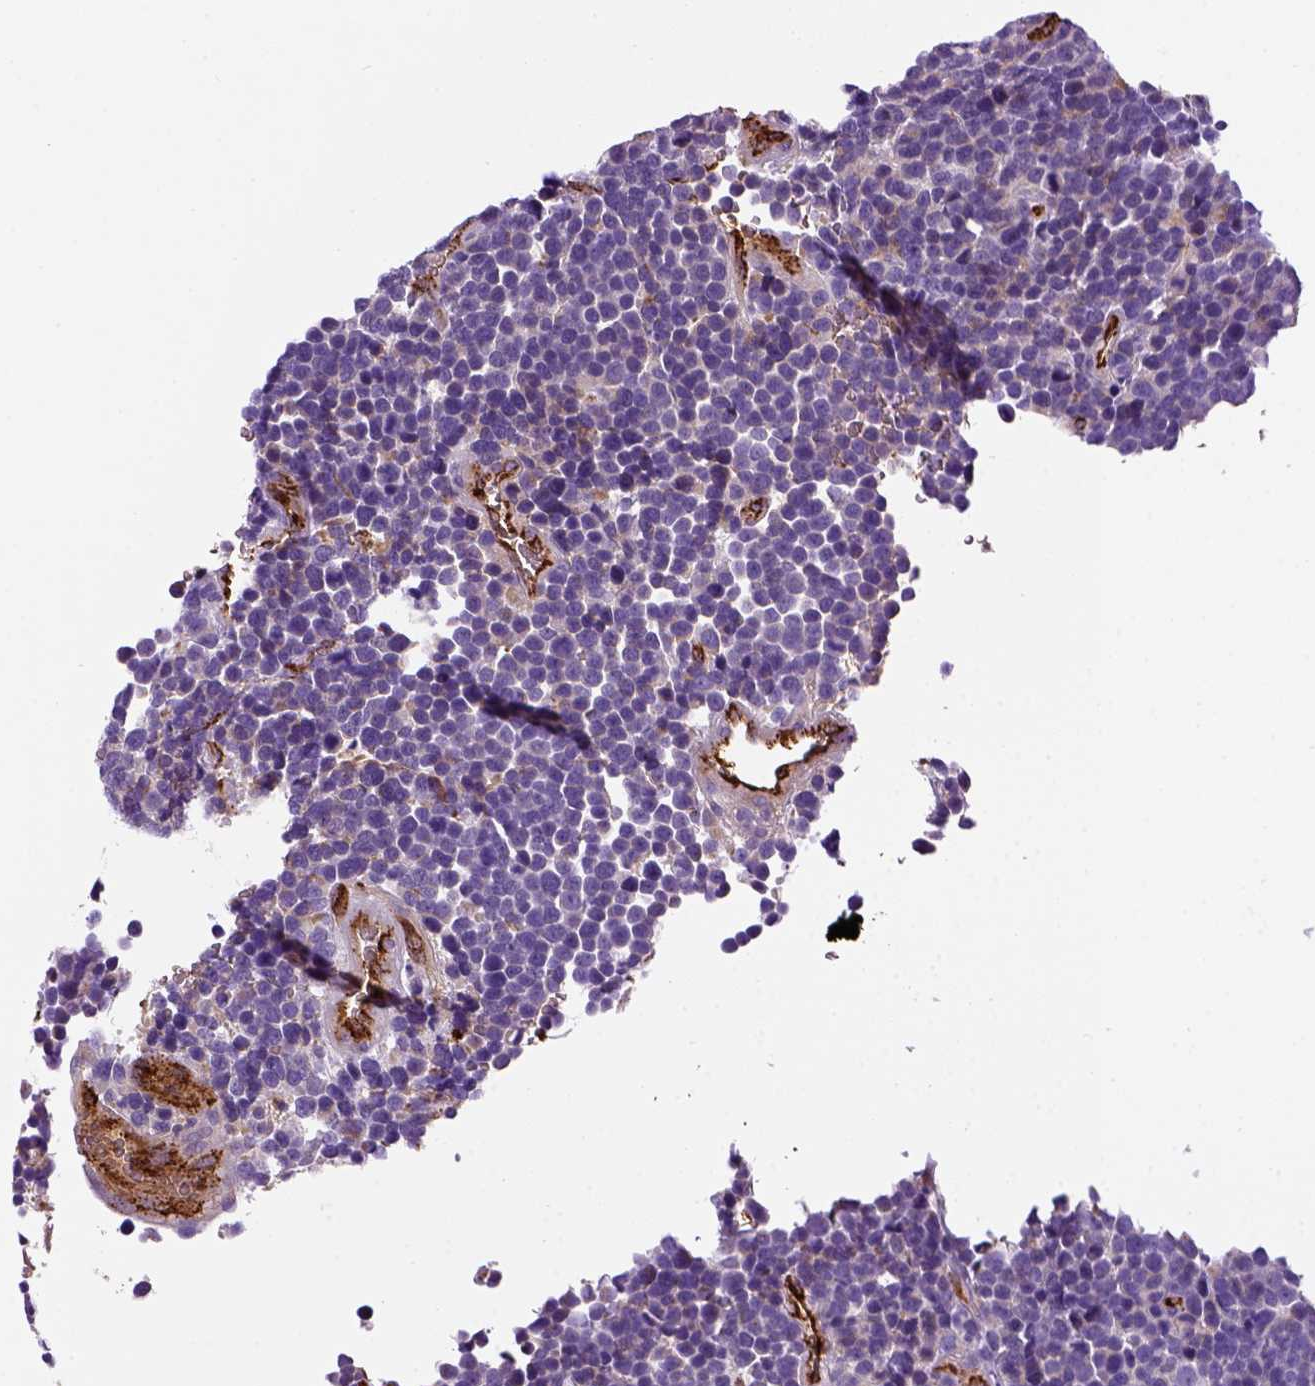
{"staining": {"intensity": "negative", "quantity": "none", "location": "none"}, "tissue": "glioma", "cell_type": "Tumor cells", "image_type": "cancer", "snomed": [{"axis": "morphology", "description": "Glioma, malignant, High grade"}, {"axis": "topography", "description": "Brain"}], "caption": "High magnification brightfield microscopy of glioma stained with DAB (3,3'-diaminobenzidine) (brown) and counterstained with hematoxylin (blue): tumor cells show no significant staining.", "gene": "VWF", "patient": {"sex": "male", "age": 33}}